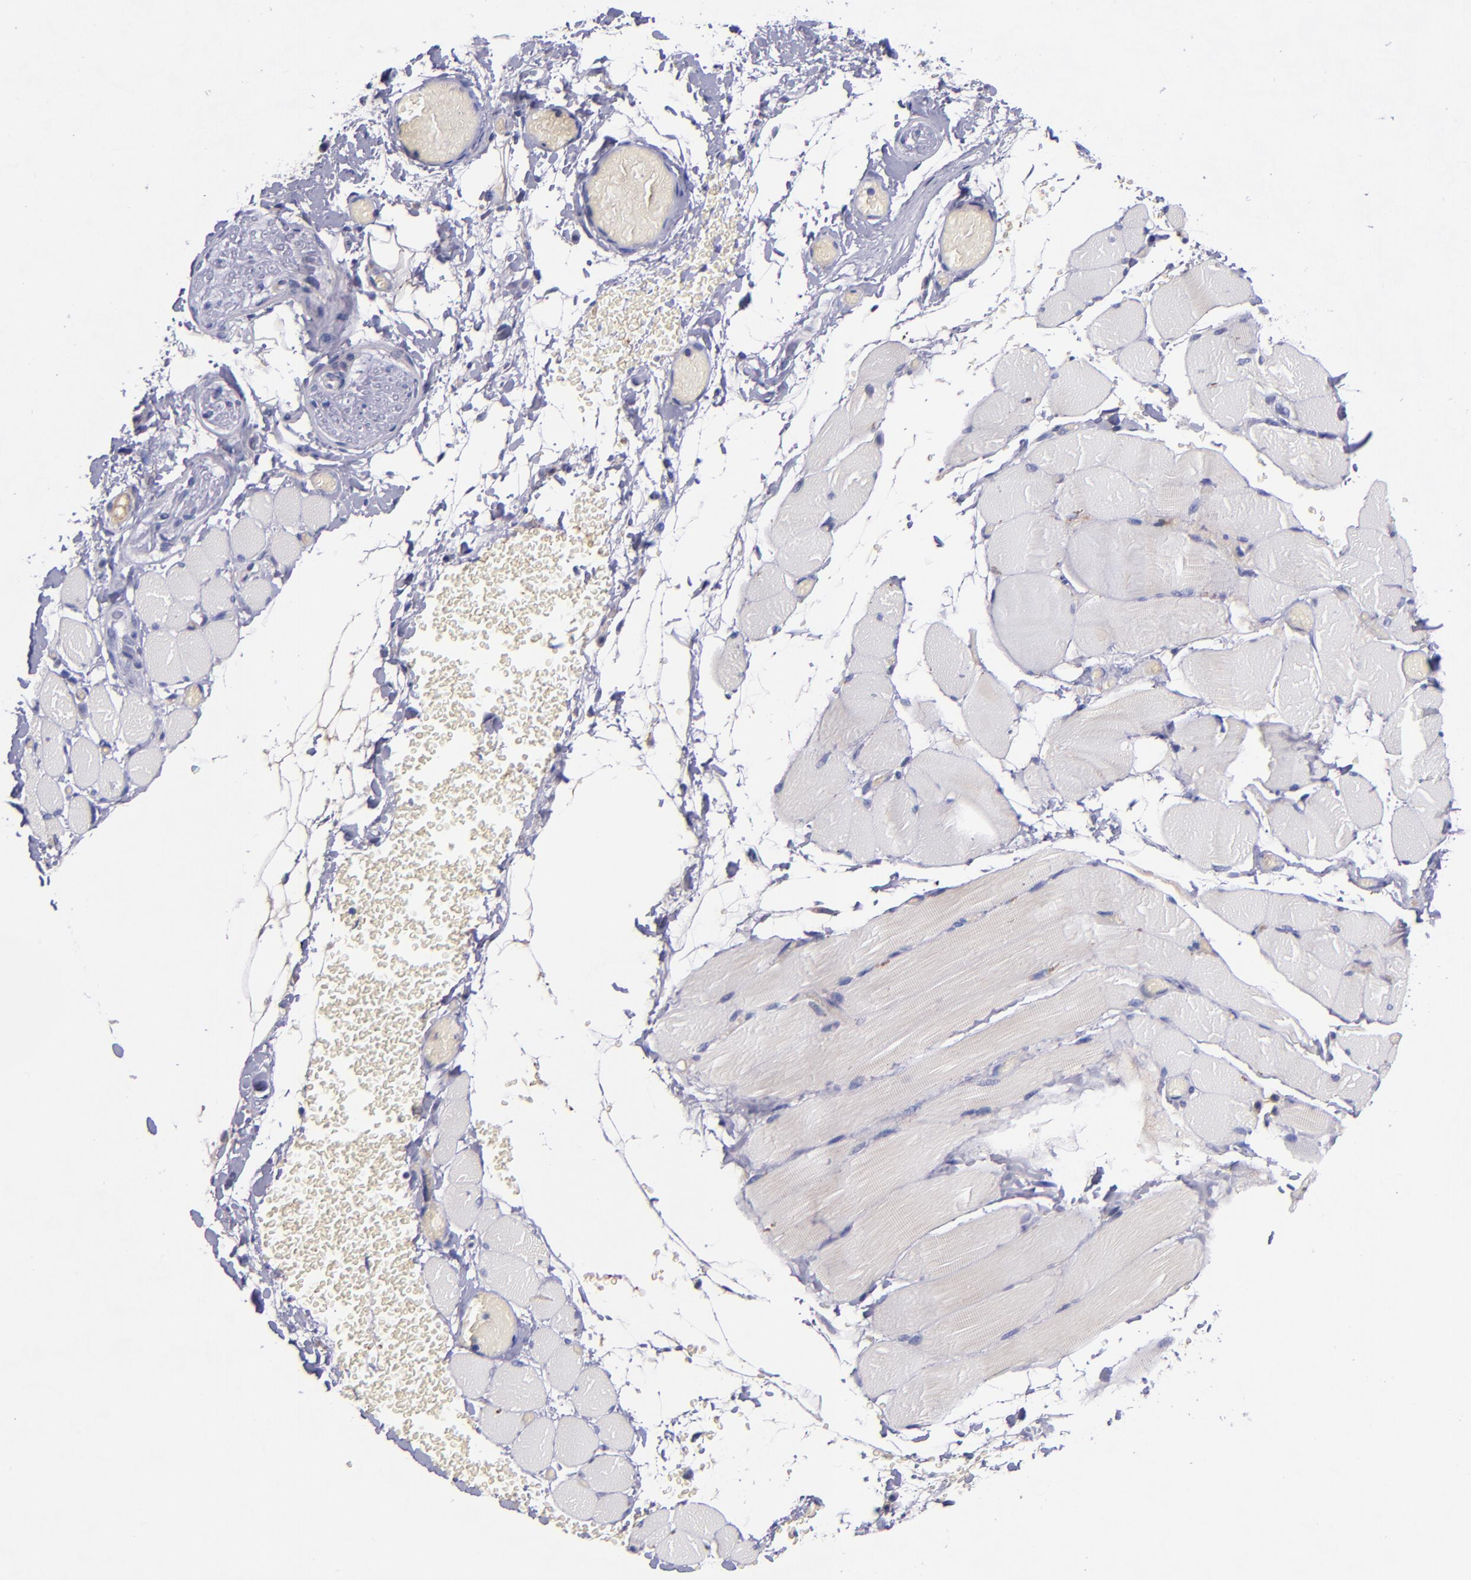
{"staining": {"intensity": "weak", "quantity": "<25%", "location": "cytoplasmic/membranous"}, "tissue": "skeletal muscle", "cell_type": "Myocytes", "image_type": "normal", "snomed": [{"axis": "morphology", "description": "Normal tissue, NOS"}, {"axis": "topography", "description": "Skeletal muscle"}, {"axis": "topography", "description": "Soft tissue"}], "caption": "Myocytes are negative for brown protein staining in normal skeletal muscle. Nuclei are stained in blue.", "gene": "RBP4", "patient": {"sex": "female", "age": 58}}